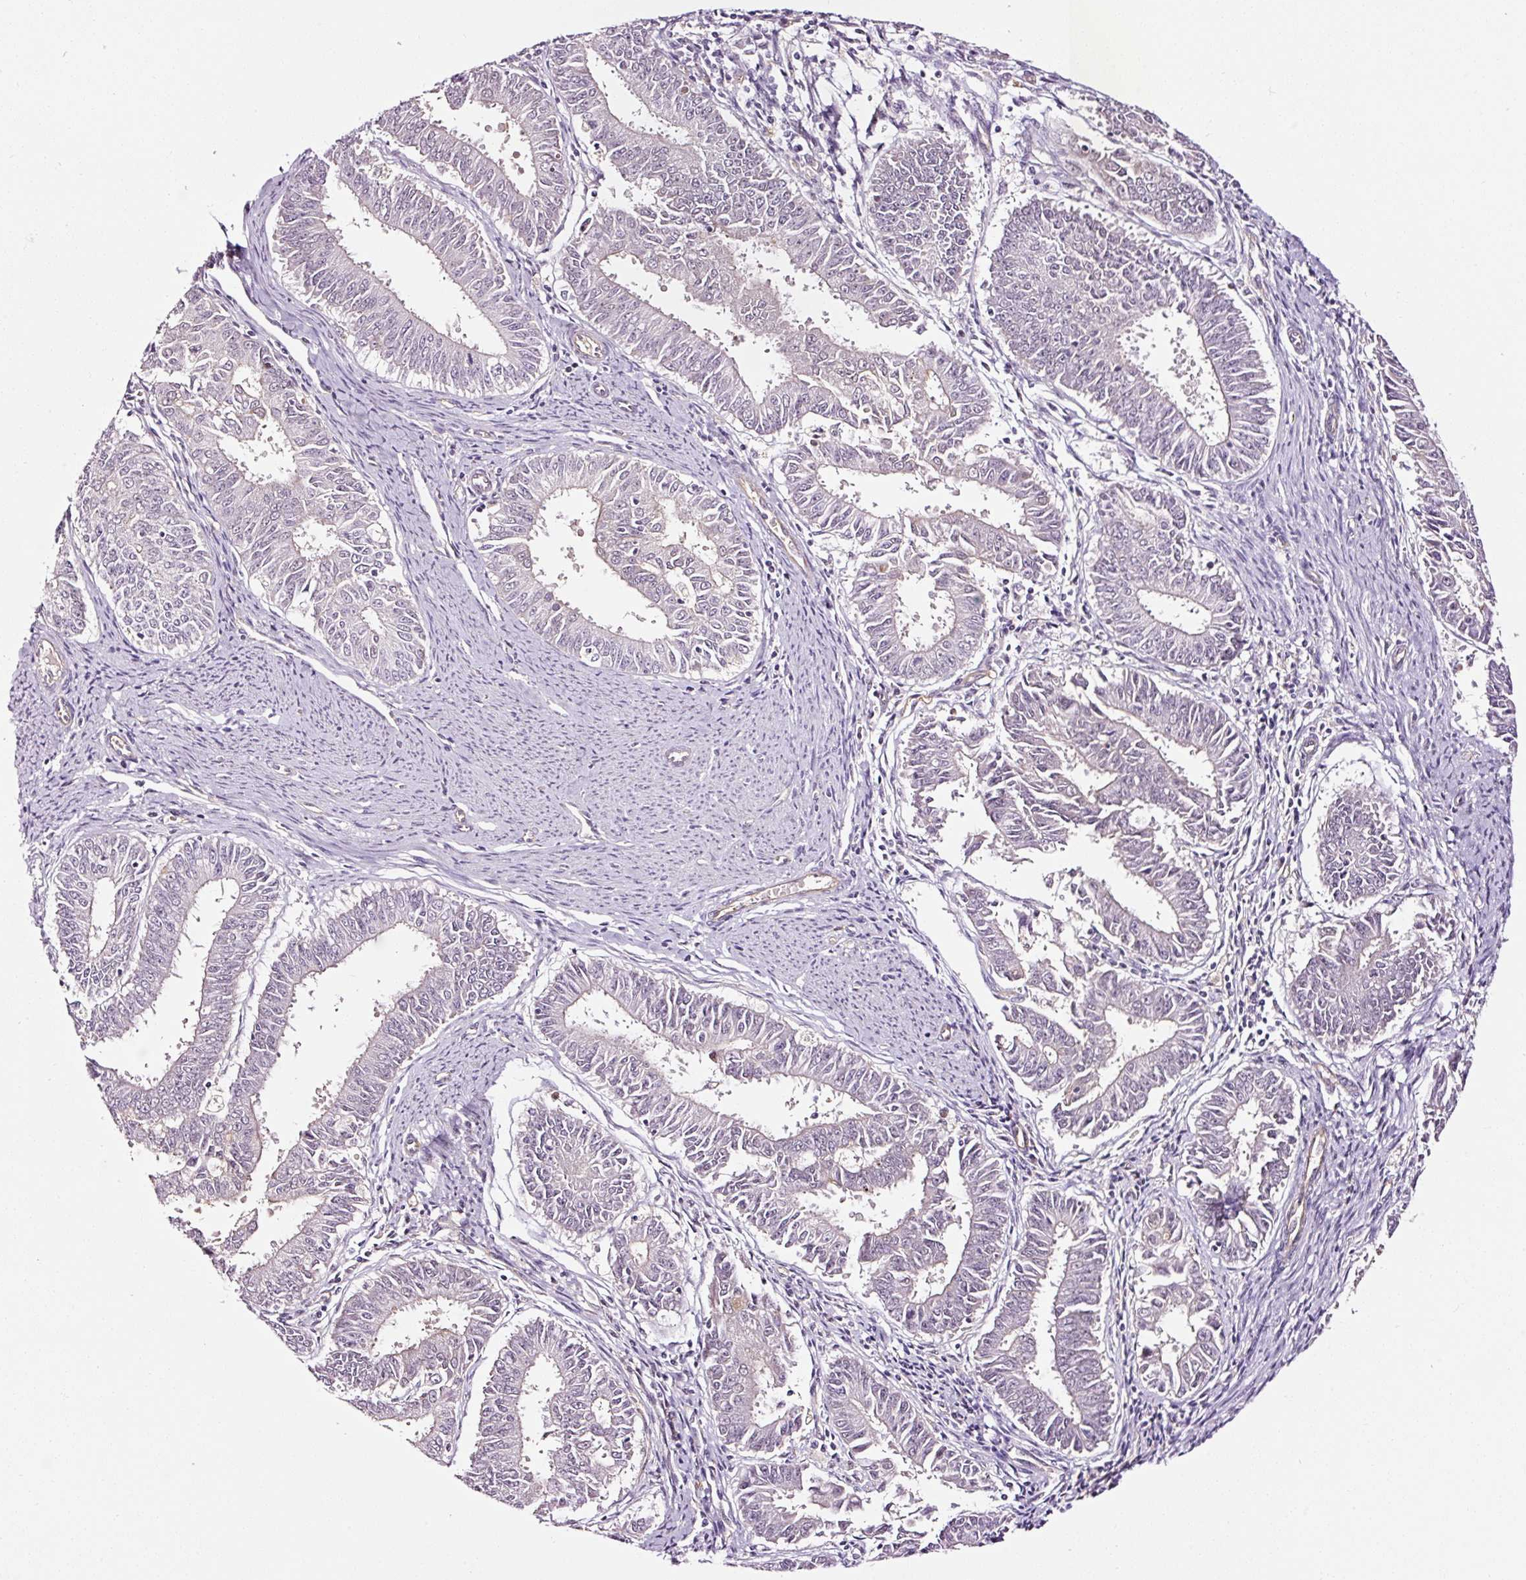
{"staining": {"intensity": "negative", "quantity": "none", "location": "none"}, "tissue": "endometrial cancer", "cell_type": "Tumor cells", "image_type": "cancer", "snomed": [{"axis": "morphology", "description": "Adenocarcinoma, NOS"}, {"axis": "topography", "description": "Endometrium"}], "caption": "Tumor cells are negative for protein expression in human adenocarcinoma (endometrial).", "gene": "ABCB4", "patient": {"sex": "female", "age": 73}}